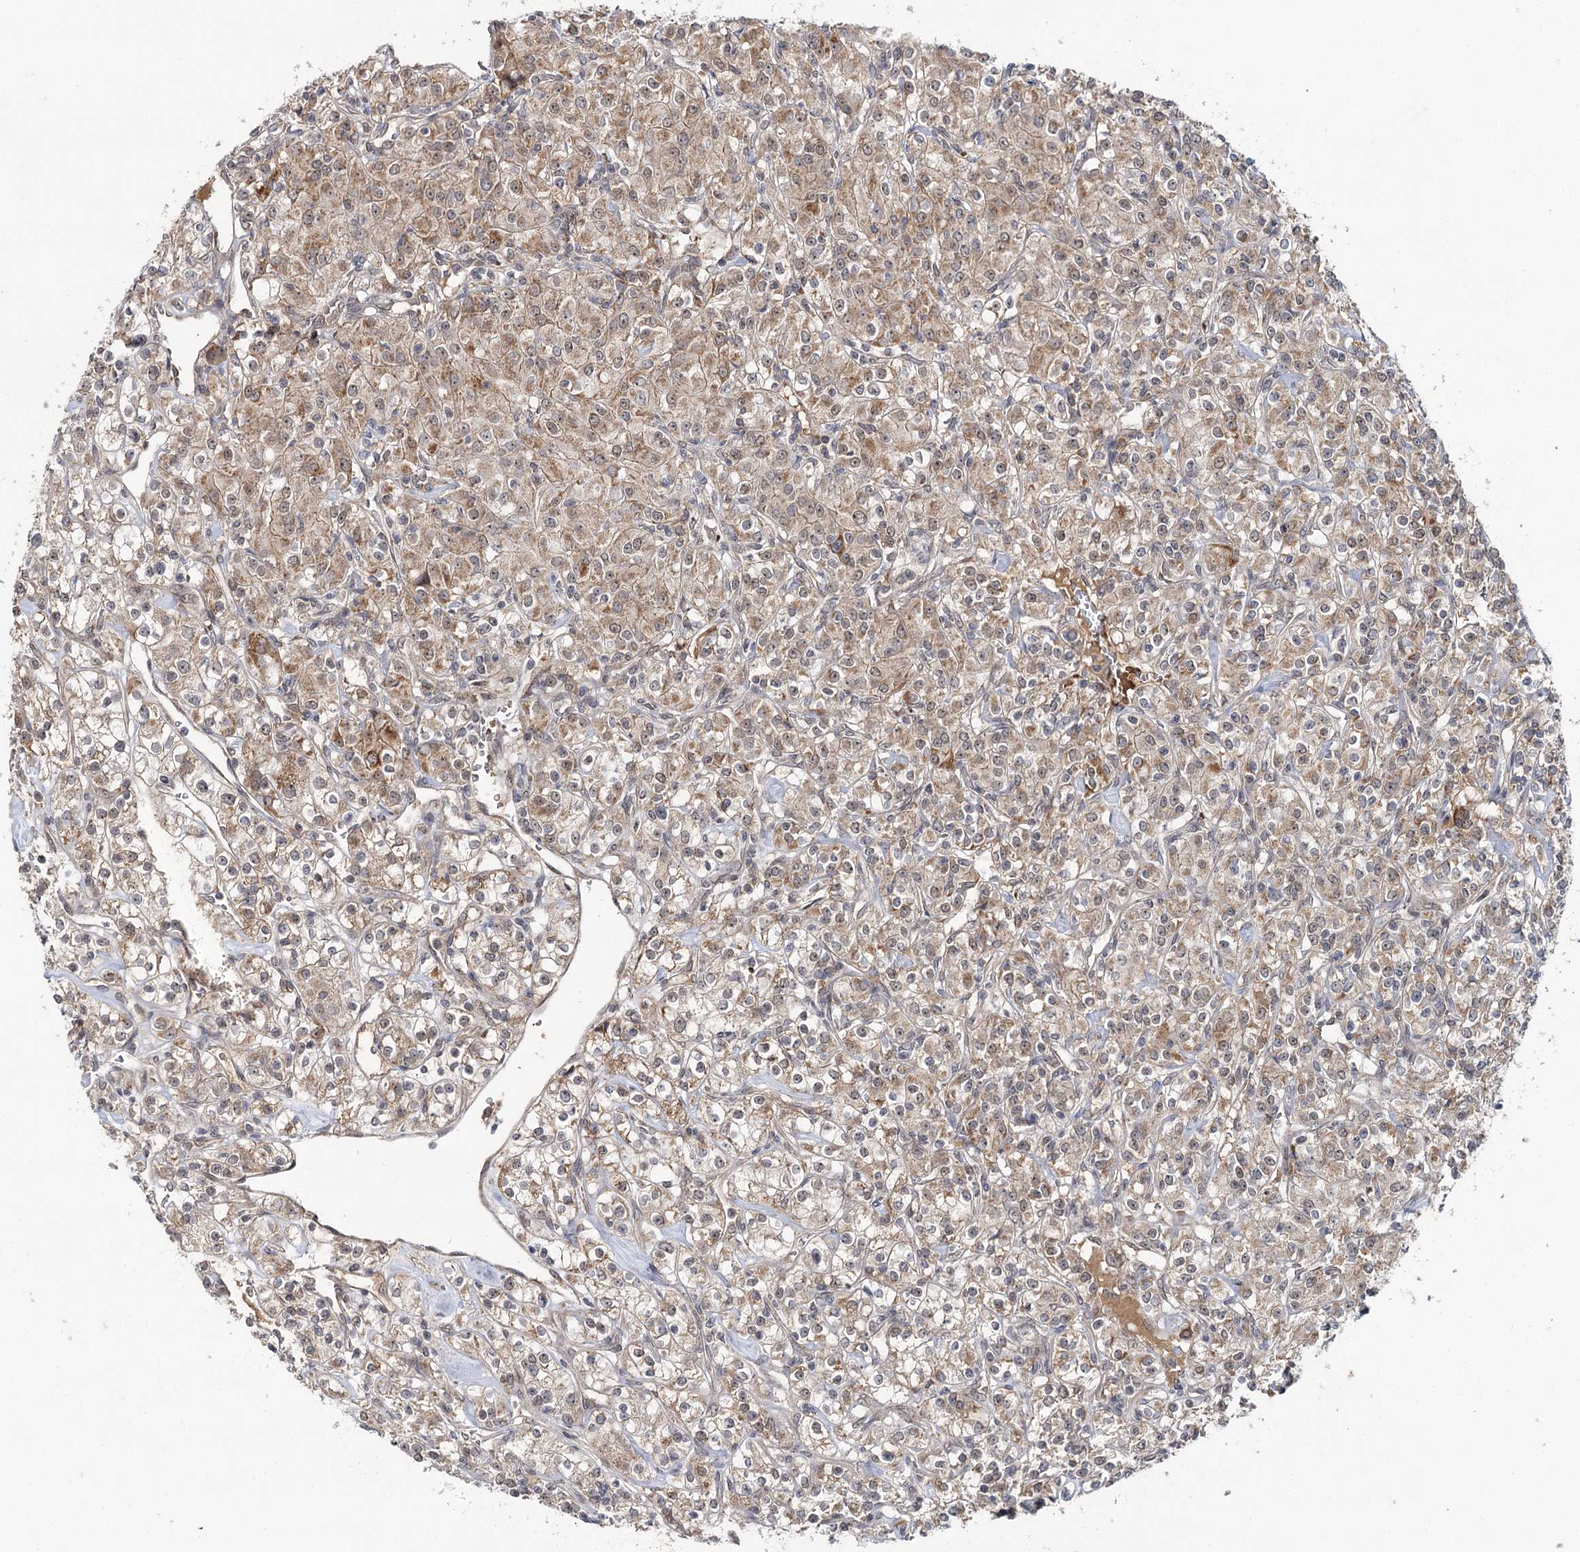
{"staining": {"intensity": "moderate", "quantity": ">75%", "location": "cytoplasmic/membranous"}, "tissue": "renal cancer", "cell_type": "Tumor cells", "image_type": "cancer", "snomed": [{"axis": "morphology", "description": "Adenocarcinoma, NOS"}, {"axis": "topography", "description": "Kidney"}], "caption": "Tumor cells reveal moderate cytoplasmic/membranous expression in about >75% of cells in renal adenocarcinoma. (Stains: DAB in brown, nuclei in blue, Microscopy: brightfield microscopy at high magnification).", "gene": "MSANTD2", "patient": {"sex": "male", "age": 77}}